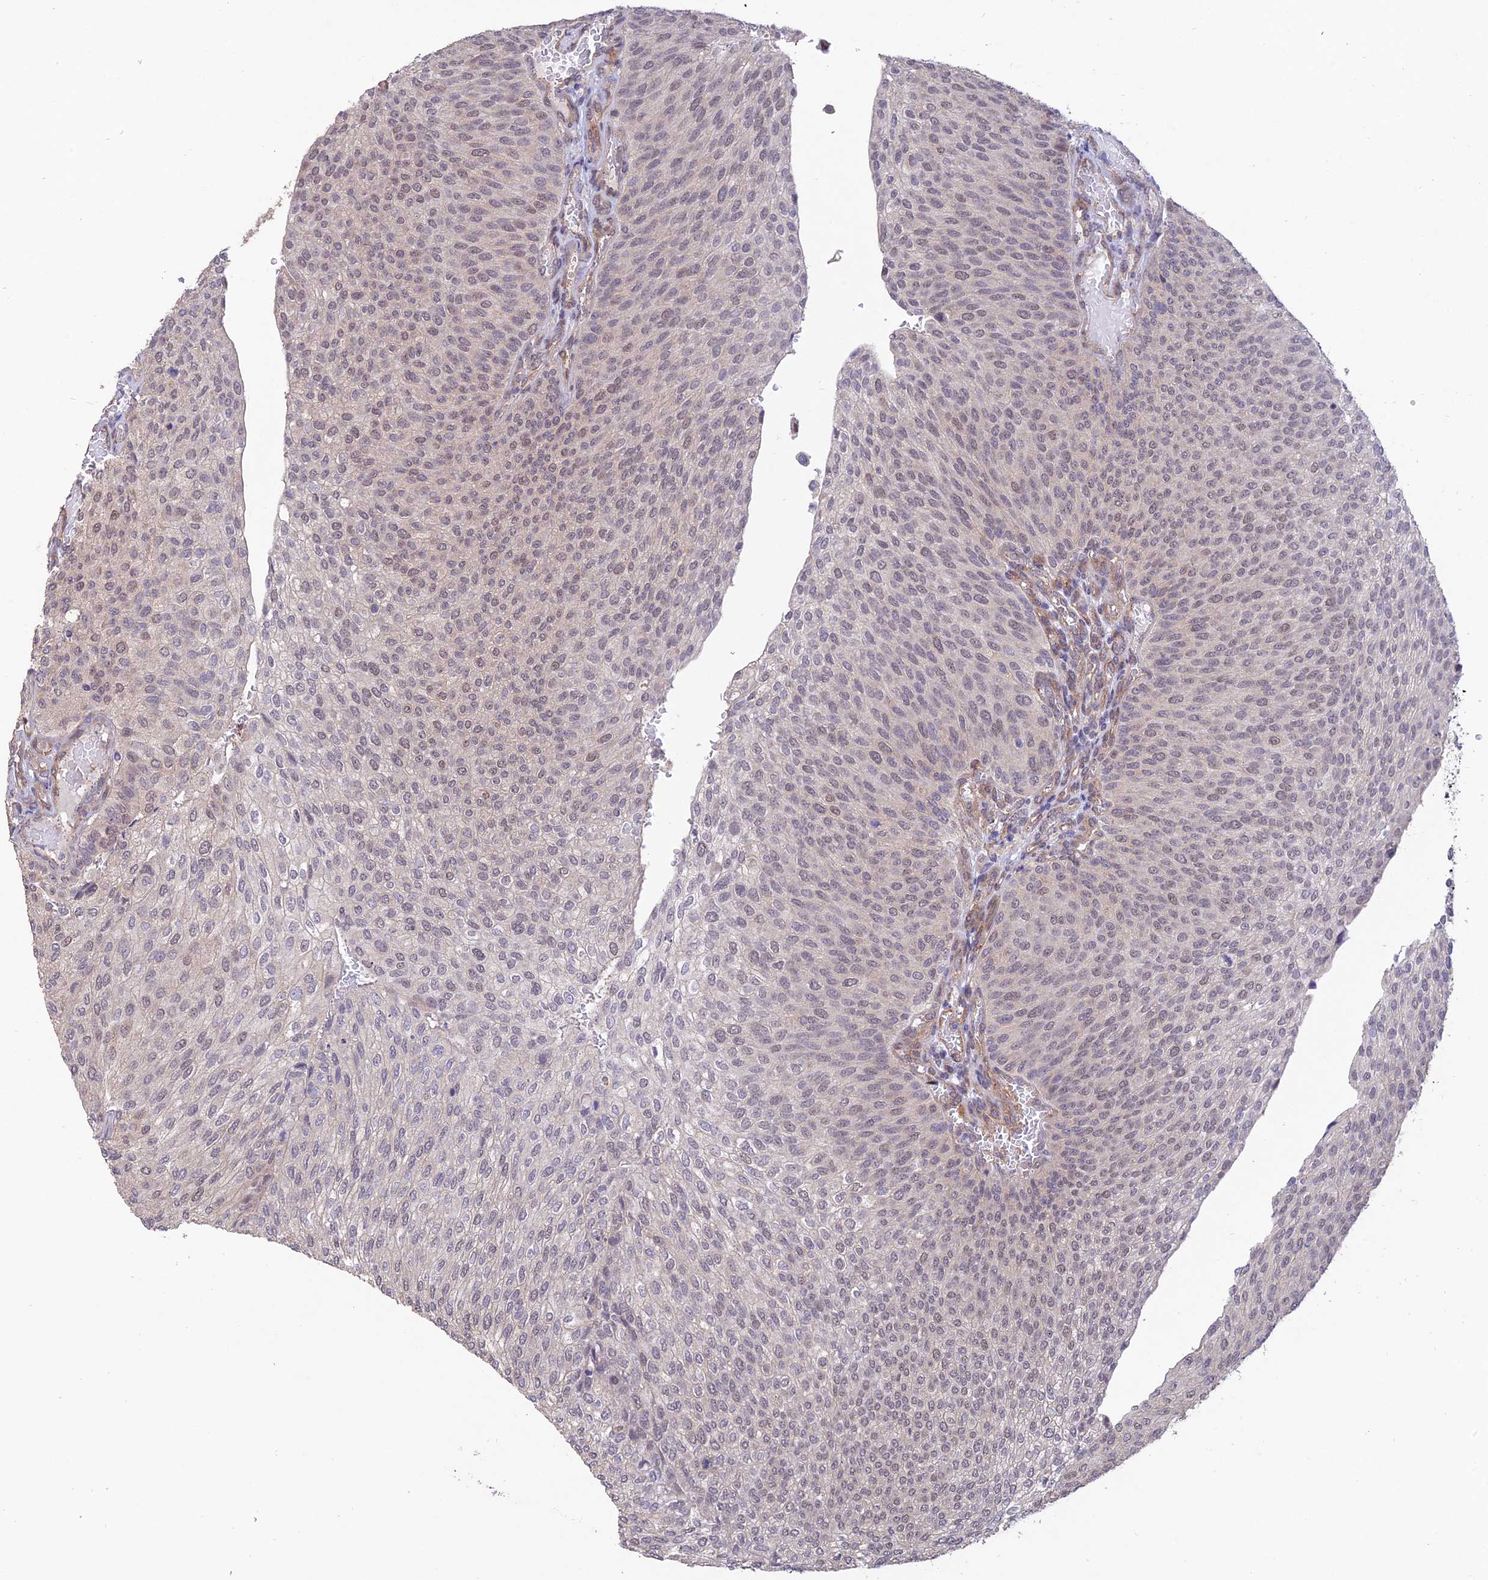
{"staining": {"intensity": "weak", "quantity": "<25%", "location": "nuclear"}, "tissue": "urothelial cancer", "cell_type": "Tumor cells", "image_type": "cancer", "snomed": [{"axis": "morphology", "description": "Urothelial carcinoma, High grade"}, {"axis": "topography", "description": "Urinary bladder"}], "caption": "Tumor cells are negative for protein expression in human urothelial cancer.", "gene": "PAGR1", "patient": {"sex": "female", "age": 79}}